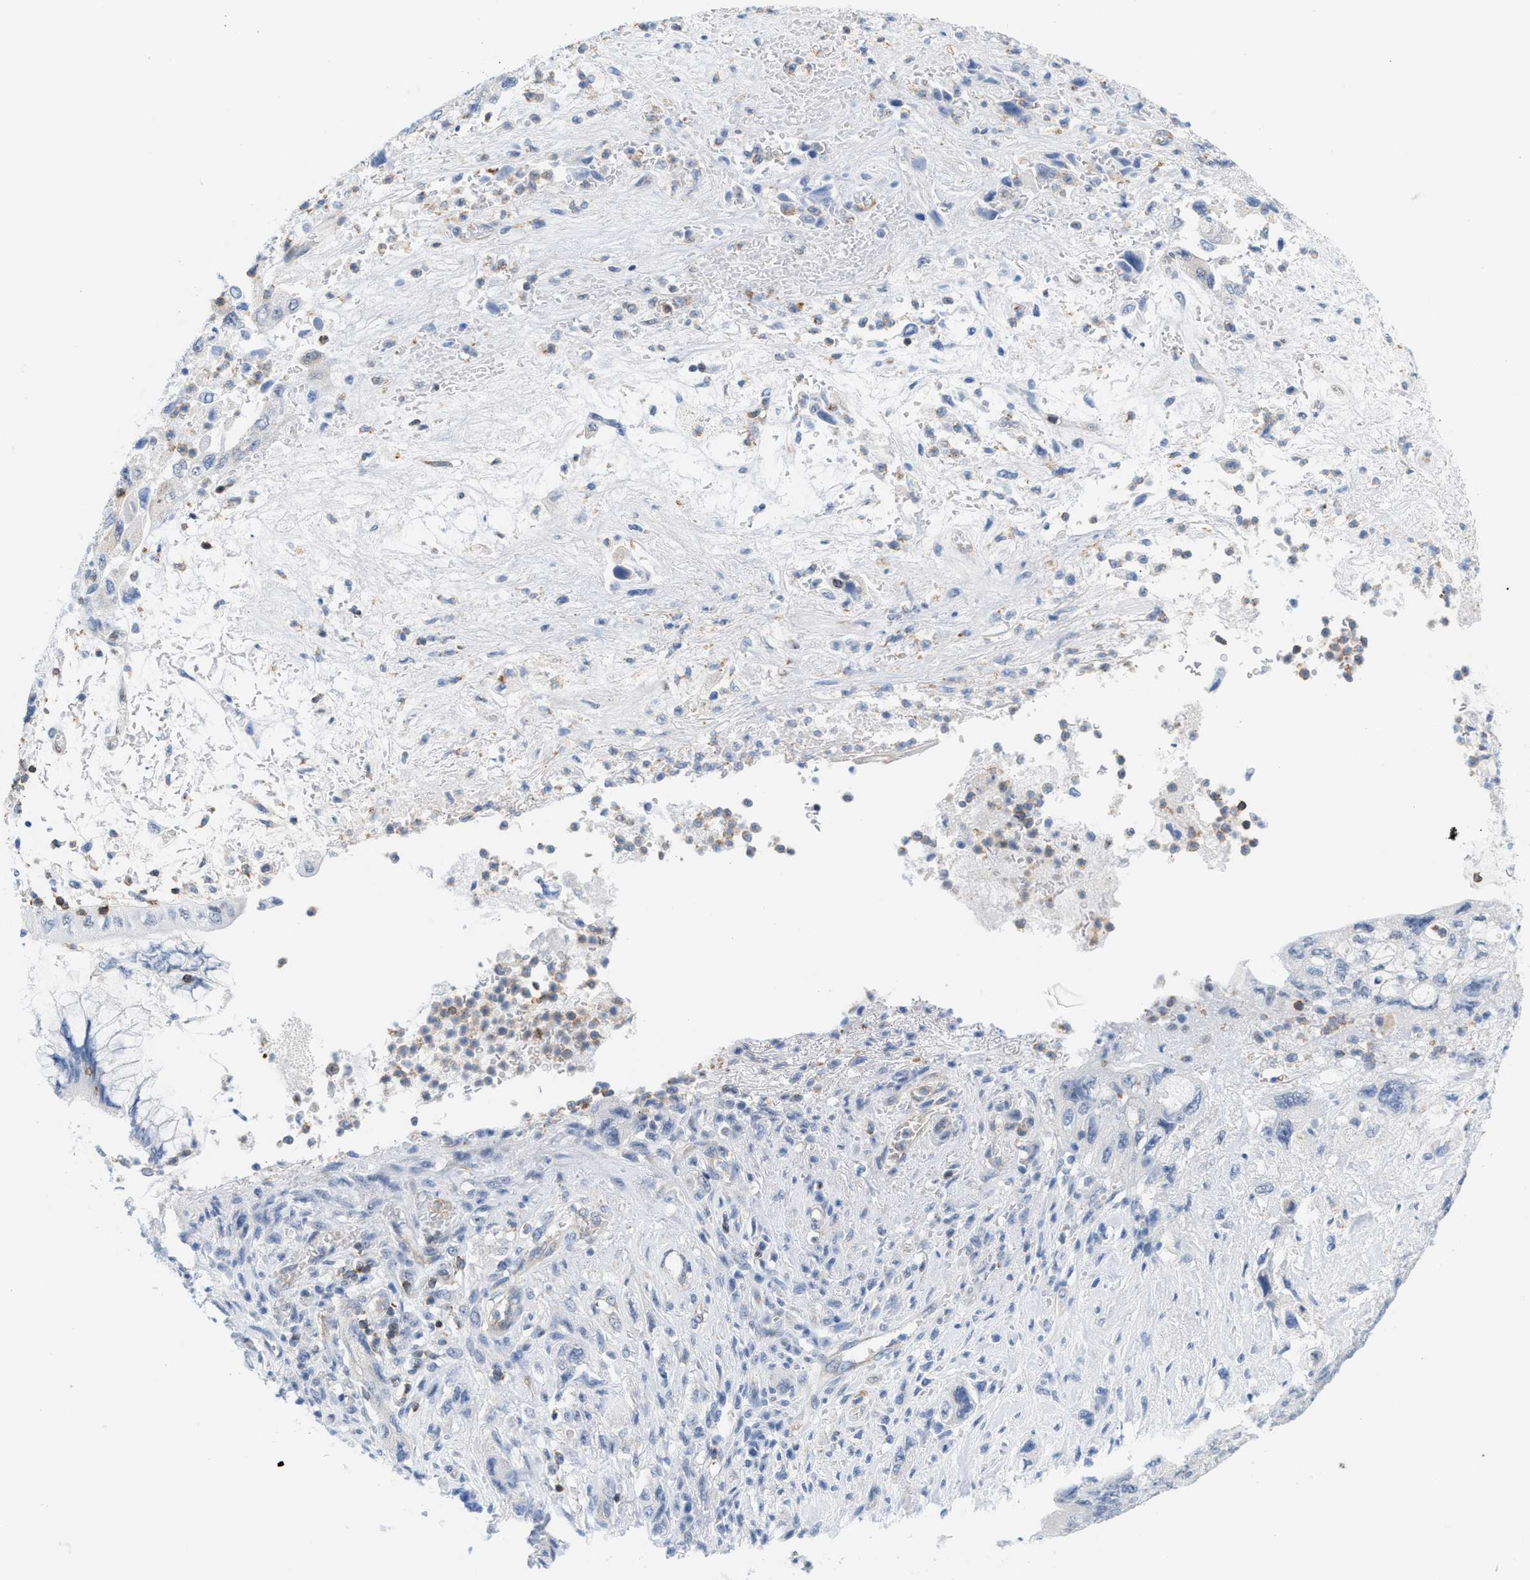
{"staining": {"intensity": "negative", "quantity": "none", "location": "none"}, "tissue": "pancreatic cancer", "cell_type": "Tumor cells", "image_type": "cancer", "snomed": [{"axis": "morphology", "description": "Adenocarcinoma, NOS"}, {"axis": "topography", "description": "Pancreas"}], "caption": "Tumor cells show no significant positivity in pancreatic cancer.", "gene": "IL16", "patient": {"sex": "female", "age": 73}}